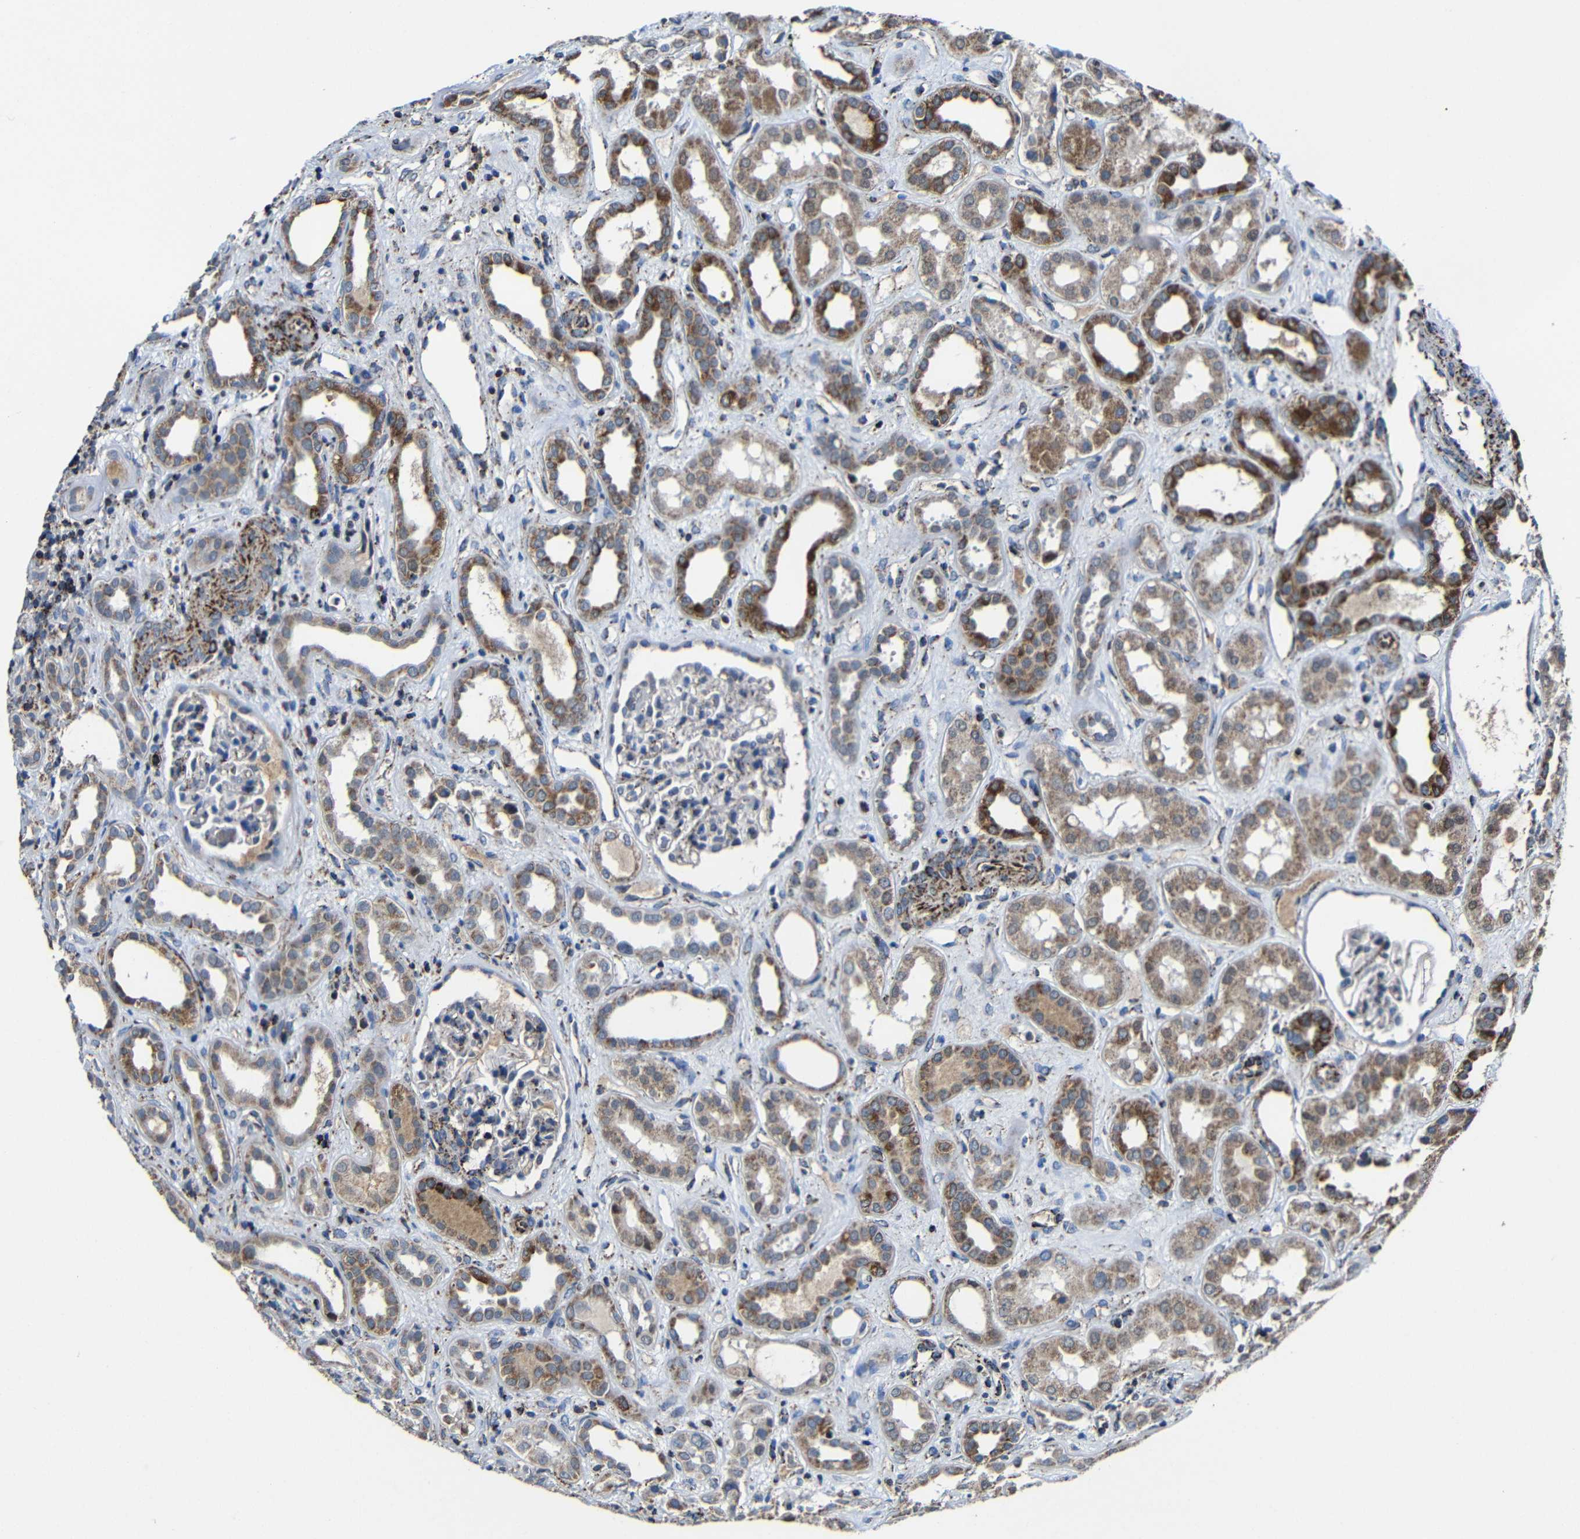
{"staining": {"intensity": "moderate", "quantity": "<25%", "location": "cytoplasmic/membranous"}, "tissue": "kidney", "cell_type": "Cells in glomeruli", "image_type": "normal", "snomed": [{"axis": "morphology", "description": "Normal tissue, NOS"}, {"axis": "topography", "description": "Kidney"}], "caption": "Kidney stained for a protein shows moderate cytoplasmic/membranous positivity in cells in glomeruli. The staining was performed using DAB (3,3'-diaminobenzidine) to visualize the protein expression in brown, while the nuclei were stained in blue with hematoxylin (Magnification: 20x).", "gene": "CA5B", "patient": {"sex": "male", "age": 59}}